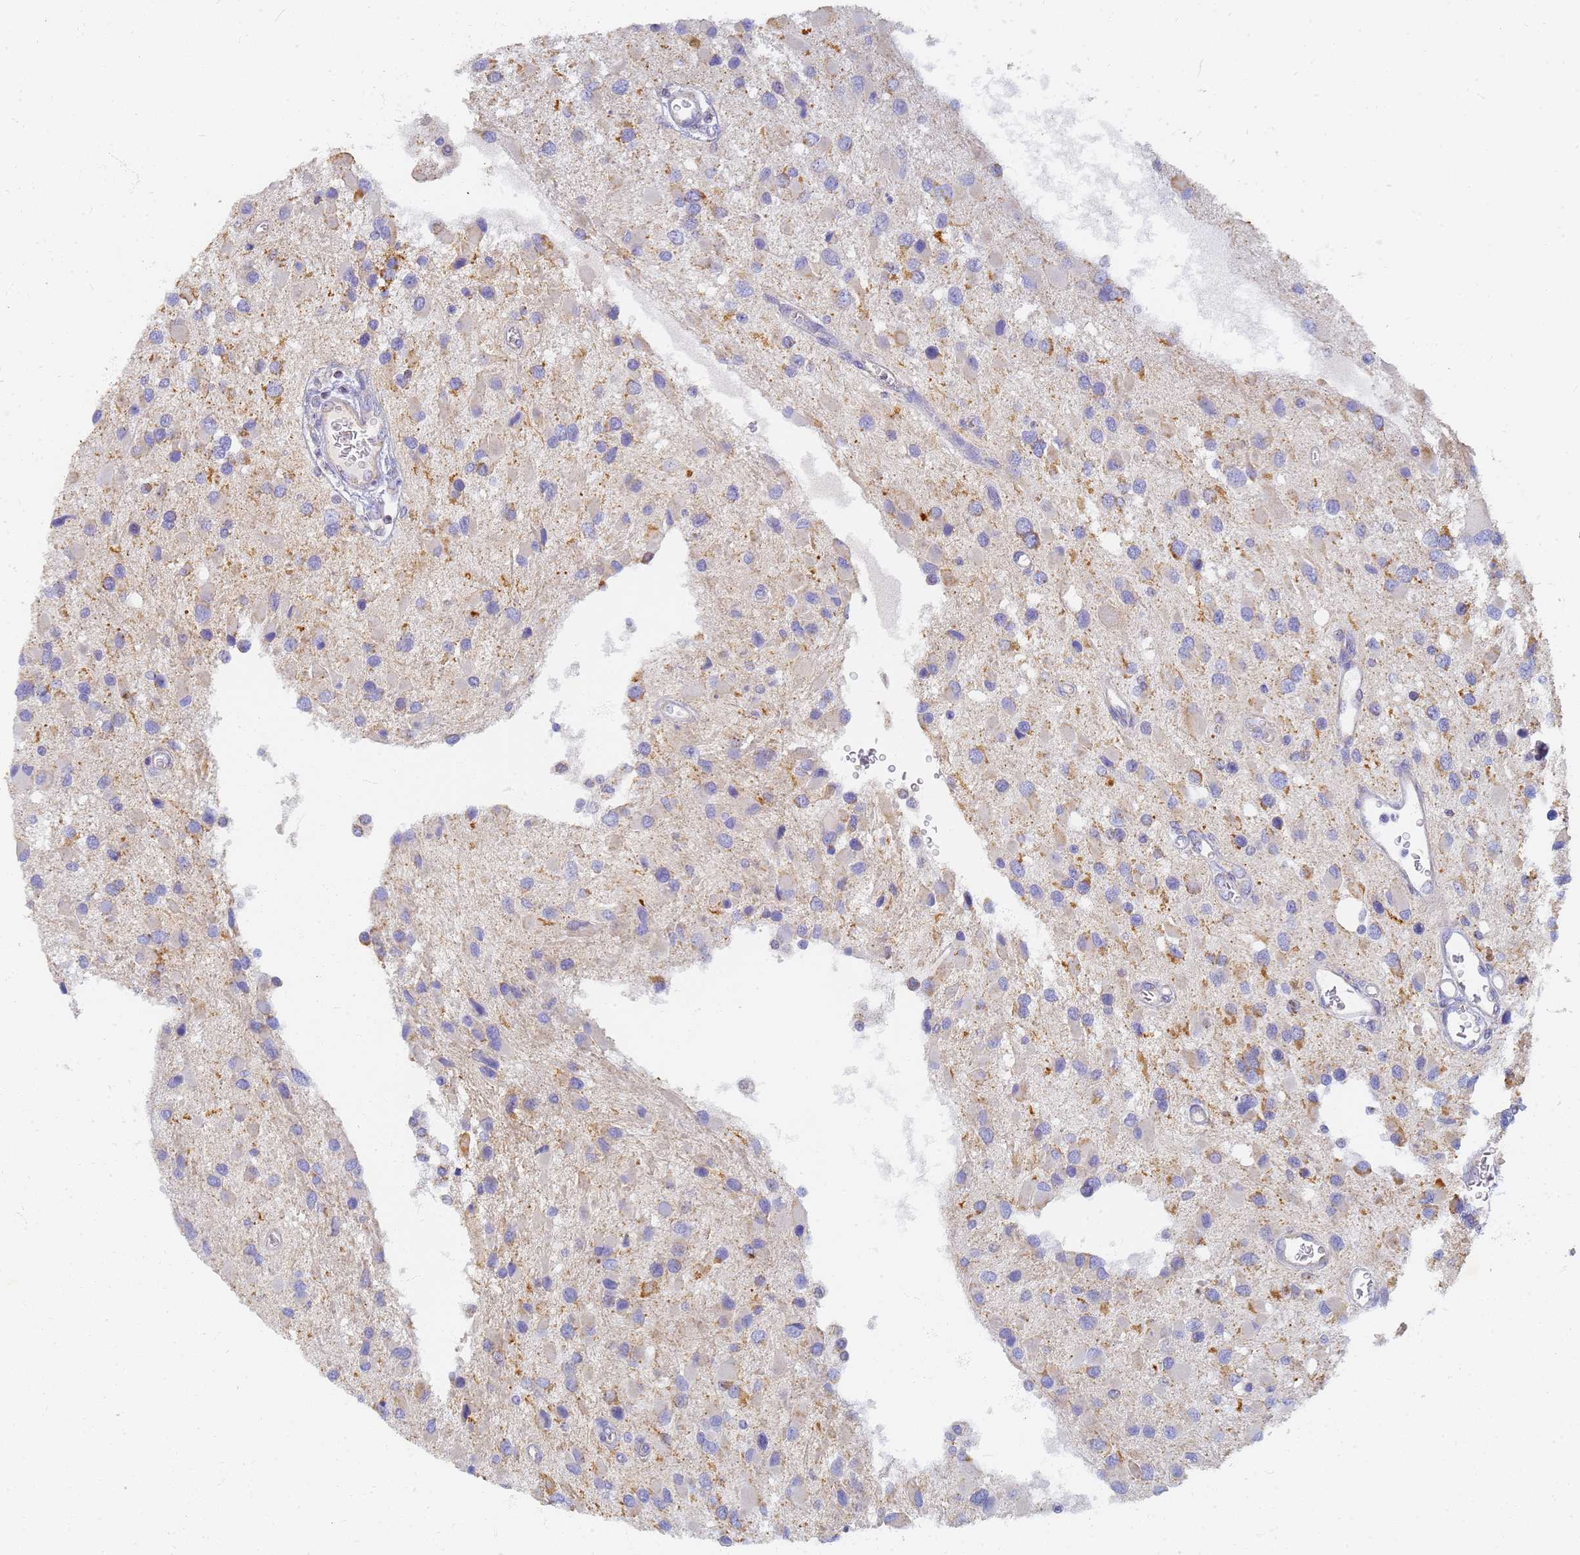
{"staining": {"intensity": "moderate", "quantity": "<25%", "location": "cytoplasmic/membranous"}, "tissue": "glioma", "cell_type": "Tumor cells", "image_type": "cancer", "snomed": [{"axis": "morphology", "description": "Glioma, malignant, High grade"}, {"axis": "topography", "description": "Brain"}], "caption": "Brown immunohistochemical staining in human glioma exhibits moderate cytoplasmic/membranous expression in approximately <25% of tumor cells.", "gene": "UTP23", "patient": {"sex": "male", "age": 53}}